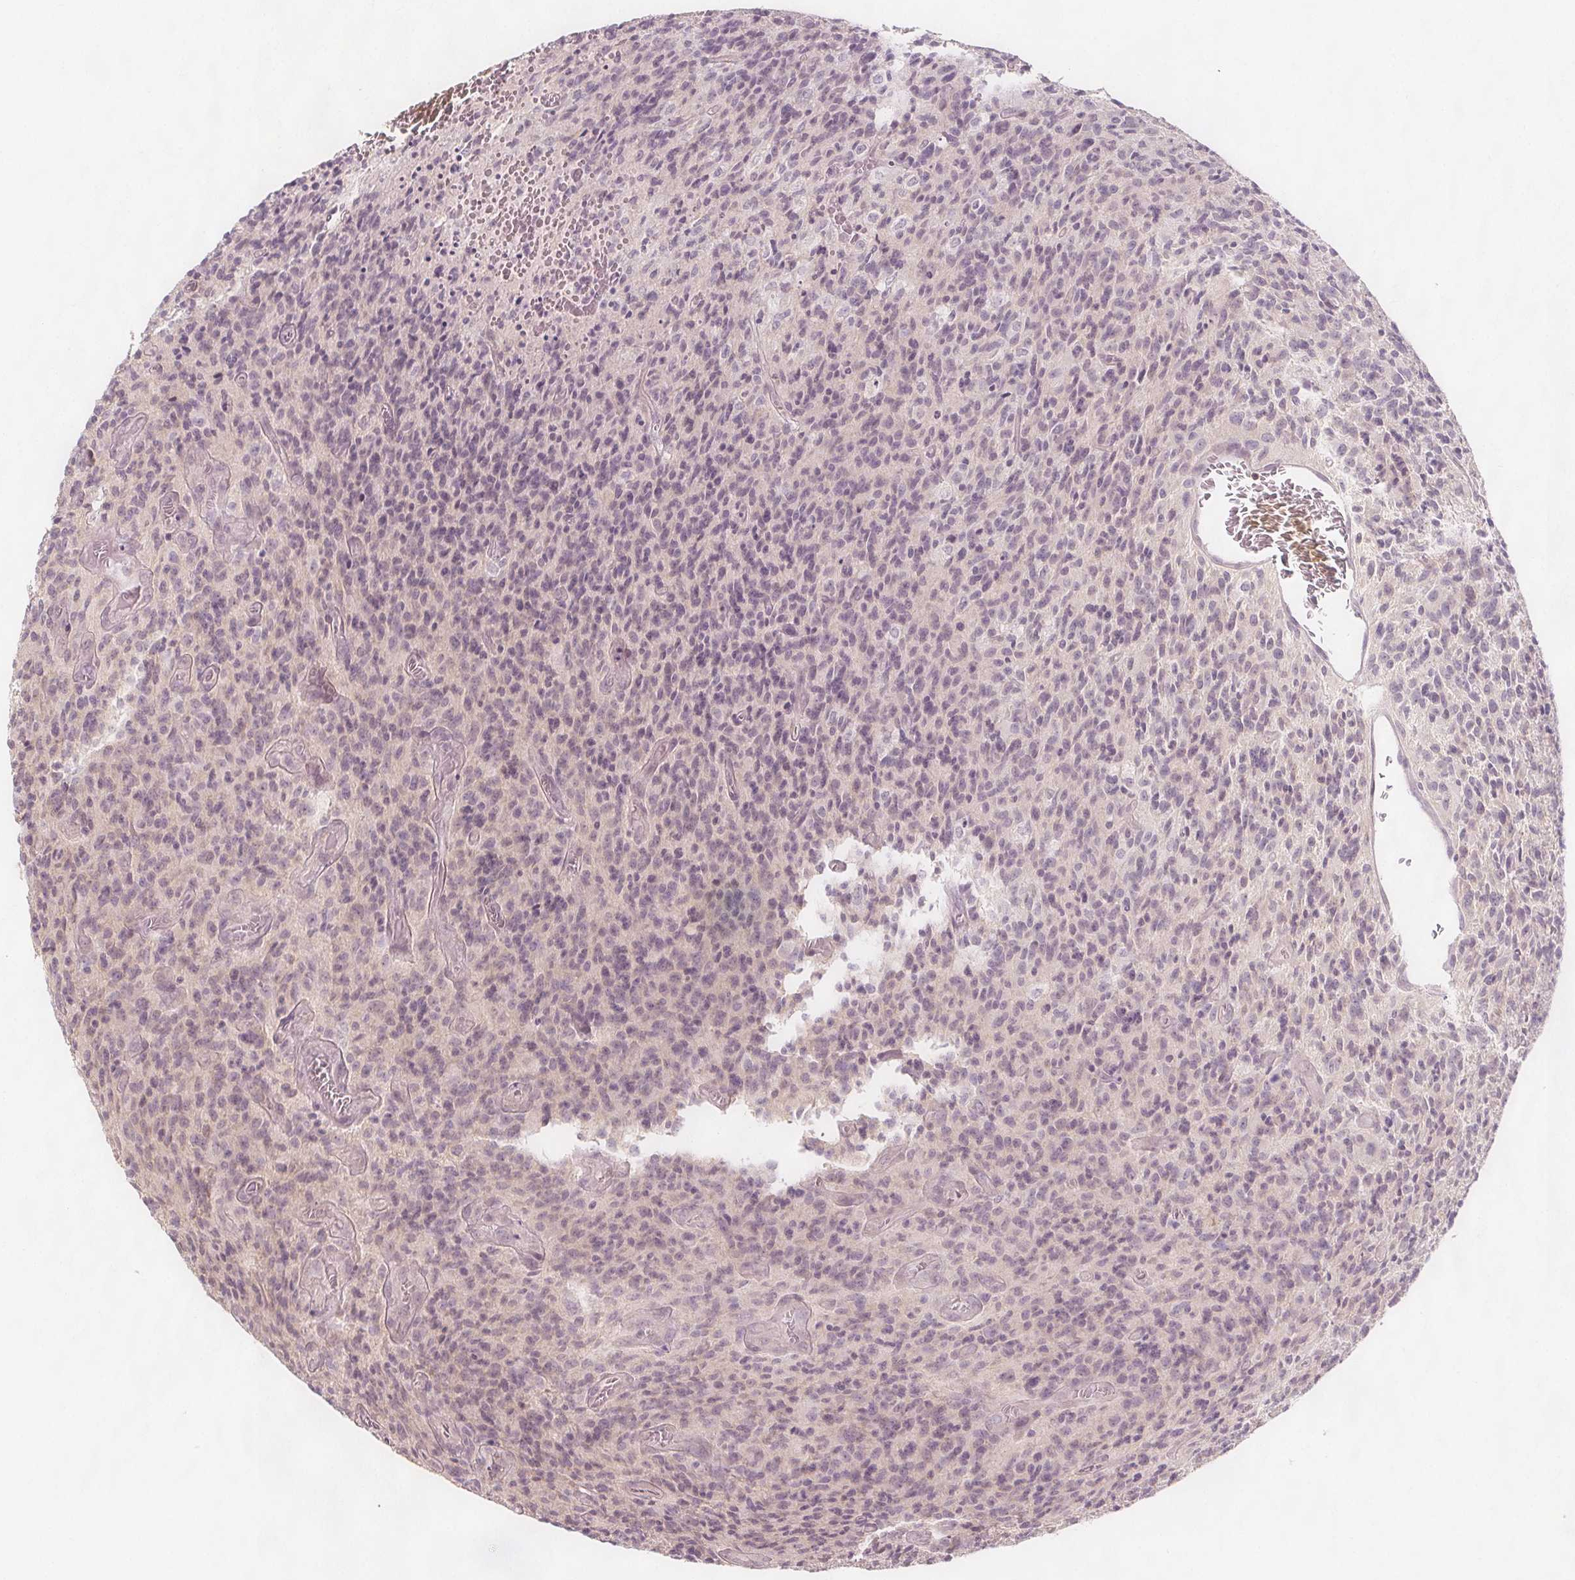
{"staining": {"intensity": "negative", "quantity": "none", "location": "none"}, "tissue": "glioma", "cell_type": "Tumor cells", "image_type": "cancer", "snomed": [{"axis": "morphology", "description": "Glioma, malignant, High grade"}, {"axis": "topography", "description": "Brain"}], "caption": "Tumor cells are negative for protein expression in human glioma.", "gene": "C1orf167", "patient": {"sex": "male", "age": 76}}